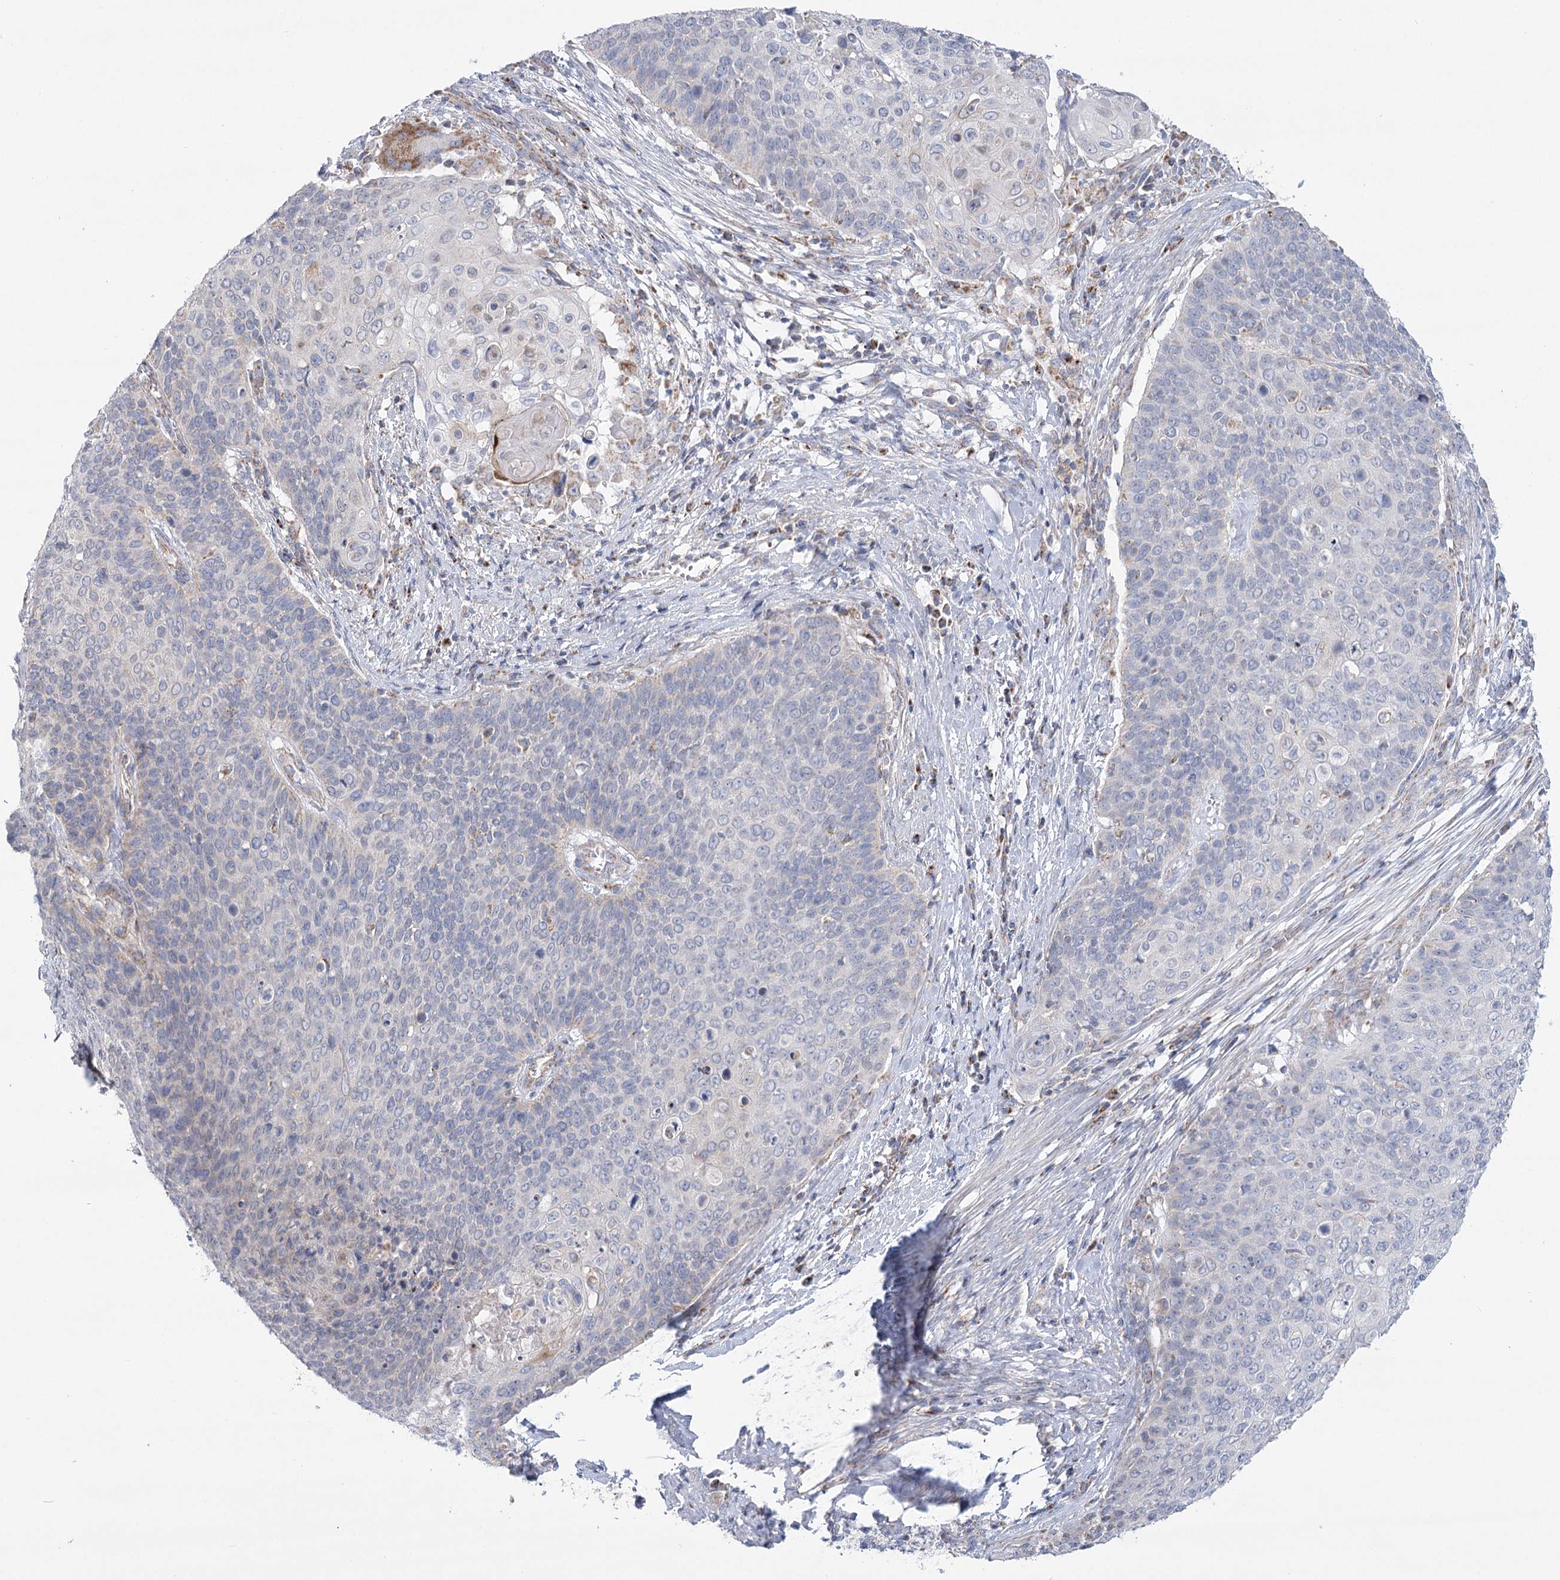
{"staining": {"intensity": "negative", "quantity": "none", "location": "none"}, "tissue": "cervical cancer", "cell_type": "Tumor cells", "image_type": "cancer", "snomed": [{"axis": "morphology", "description": "Squamous cell carcinoma, NOS"}, {"axis": "topography", "description": "Cervix"}], "caption": "Immunohistochemistry (IHC) histopathology image of cervical squamous cell carcinoma stained for a protein (brown), which demonstrates no positivity in tumor cells.", "gene": "SNX7", "patient": {"sex": "female", "age": 39}}